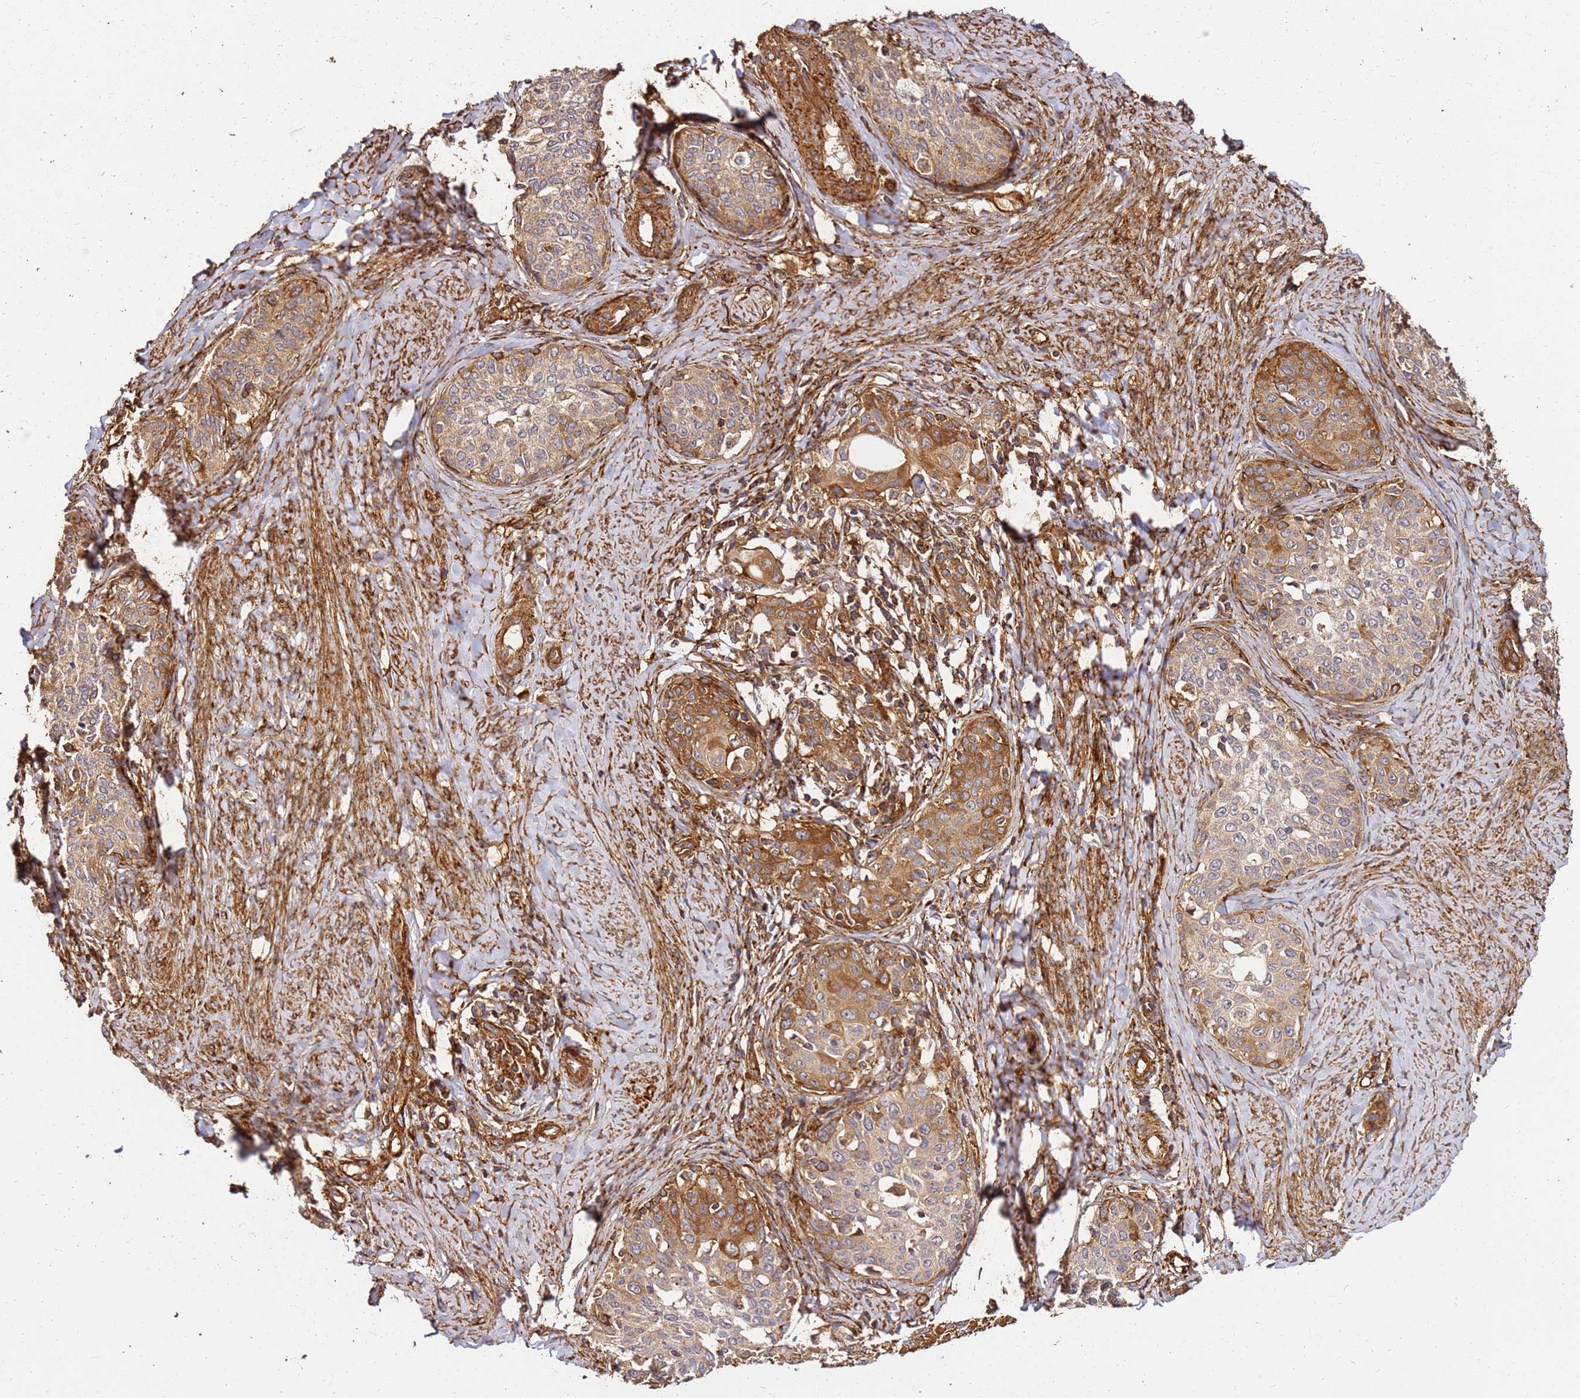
{"staining": {"intensity": "moderate", "quantity": "25%-75%", "location": "cytoplasmic/membranous"}, "tissue": "cervical cancer", "cell_type": "Tumor cells", "image_type": "cancer", "snomed": [{"axis": "morphology", "description": "Squamous cell carcinoma, NOS"}, {"axis": "morphology", "description": "Adenocarcinoma, NOS"}, {"axis": "topography", "description": "Cervix"}], "caption": "Cervical cancer (squamous cell carcinoma) stained with IHC demonstrates moderate cytoplasmic/membranous expression in about 25%-75% of tumor cells.", "gene": "DVL3", "patient": {"sex": "female", "age": 52}}